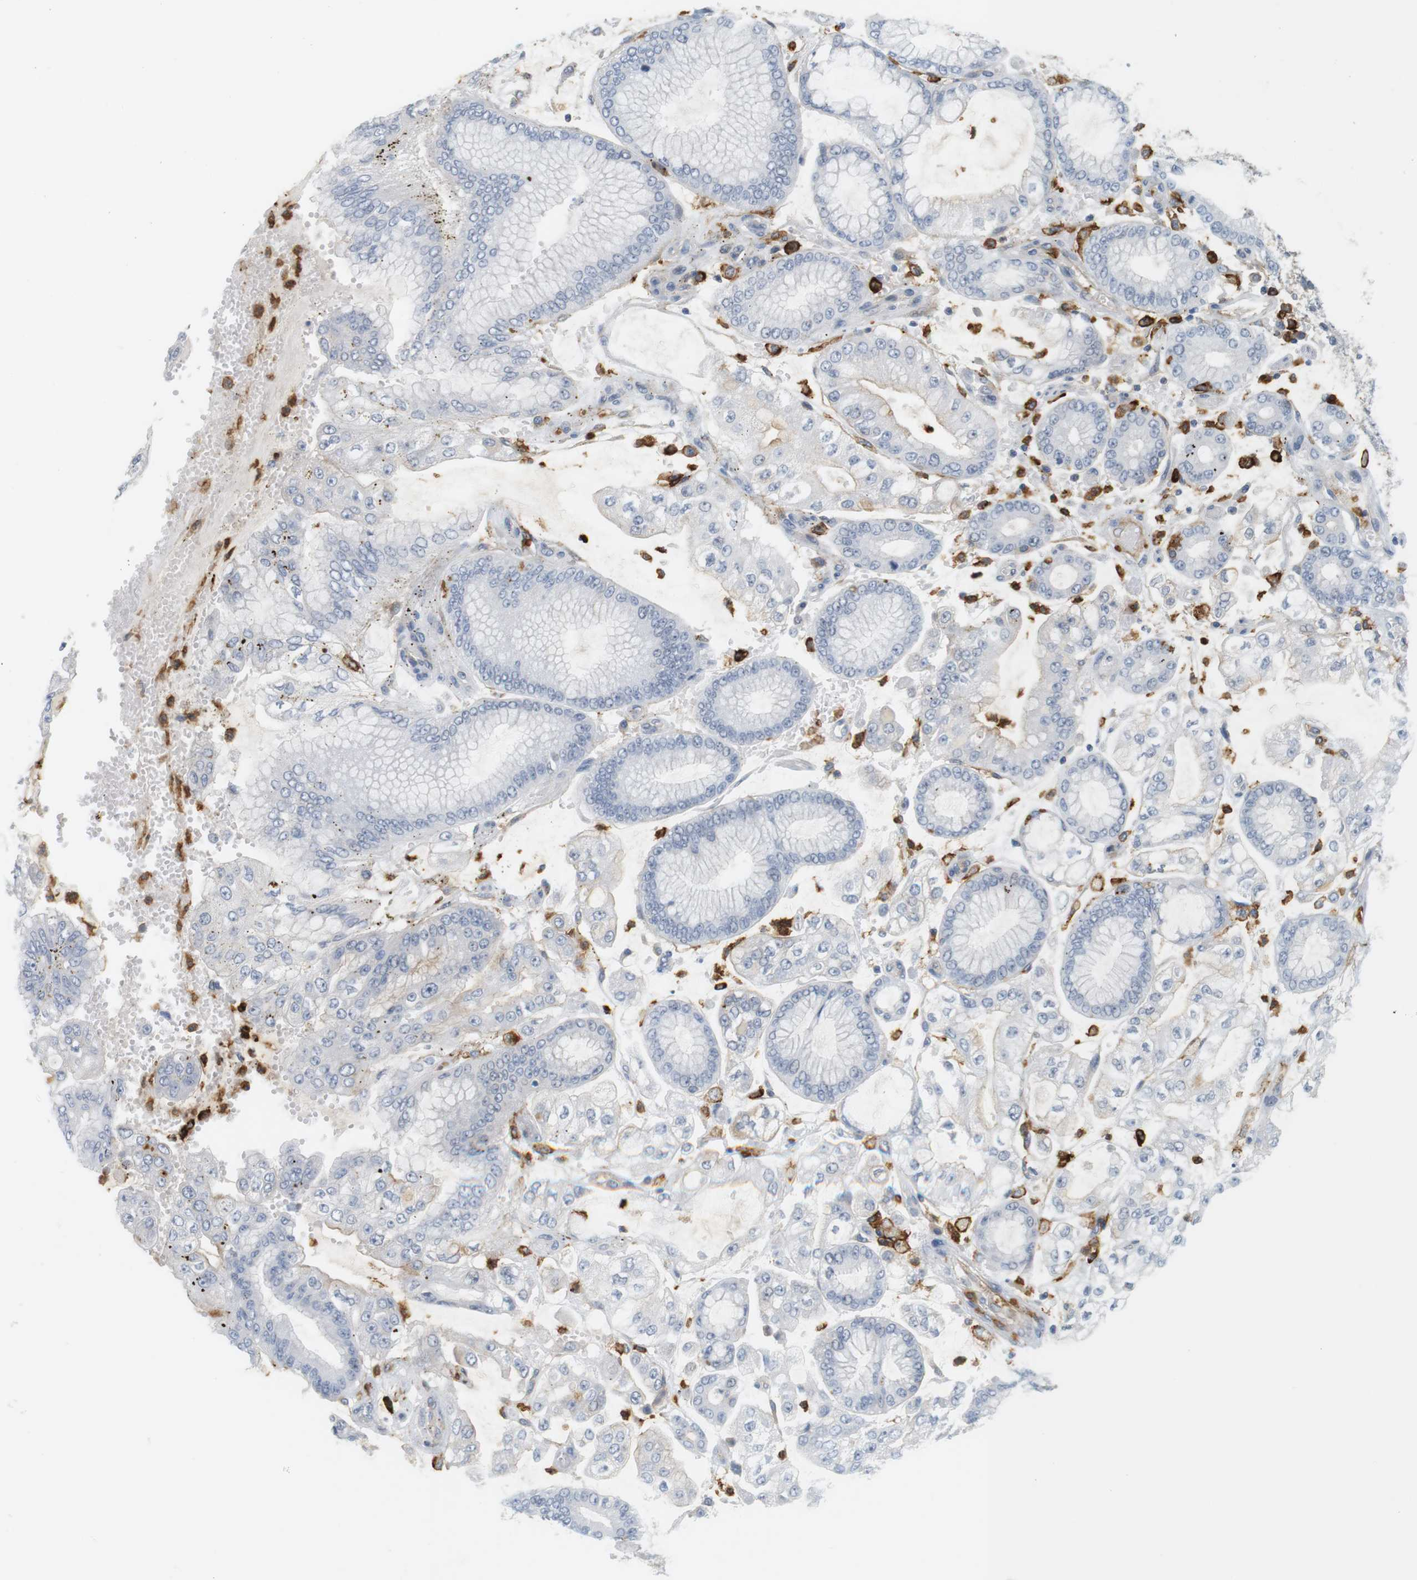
{"staining": {"intensity": "negative", "quantity": "none", "location": "none"}, "tissue": "stomach cancer", "cell_type": "Tumor cells", "image_type": "cancer", "snomed": [{"axis": "morphology", "description": "Adenocarcinoma, NOS"}, {"axis": "topography", "description": "Stomach"}], "caption": "Human stomach cancer stained for a protein using immunohistochemistry demonstrates no expression in tumor cells.", "gene": "SIRPA", "patient": {"sex": "male", "age": 76}}